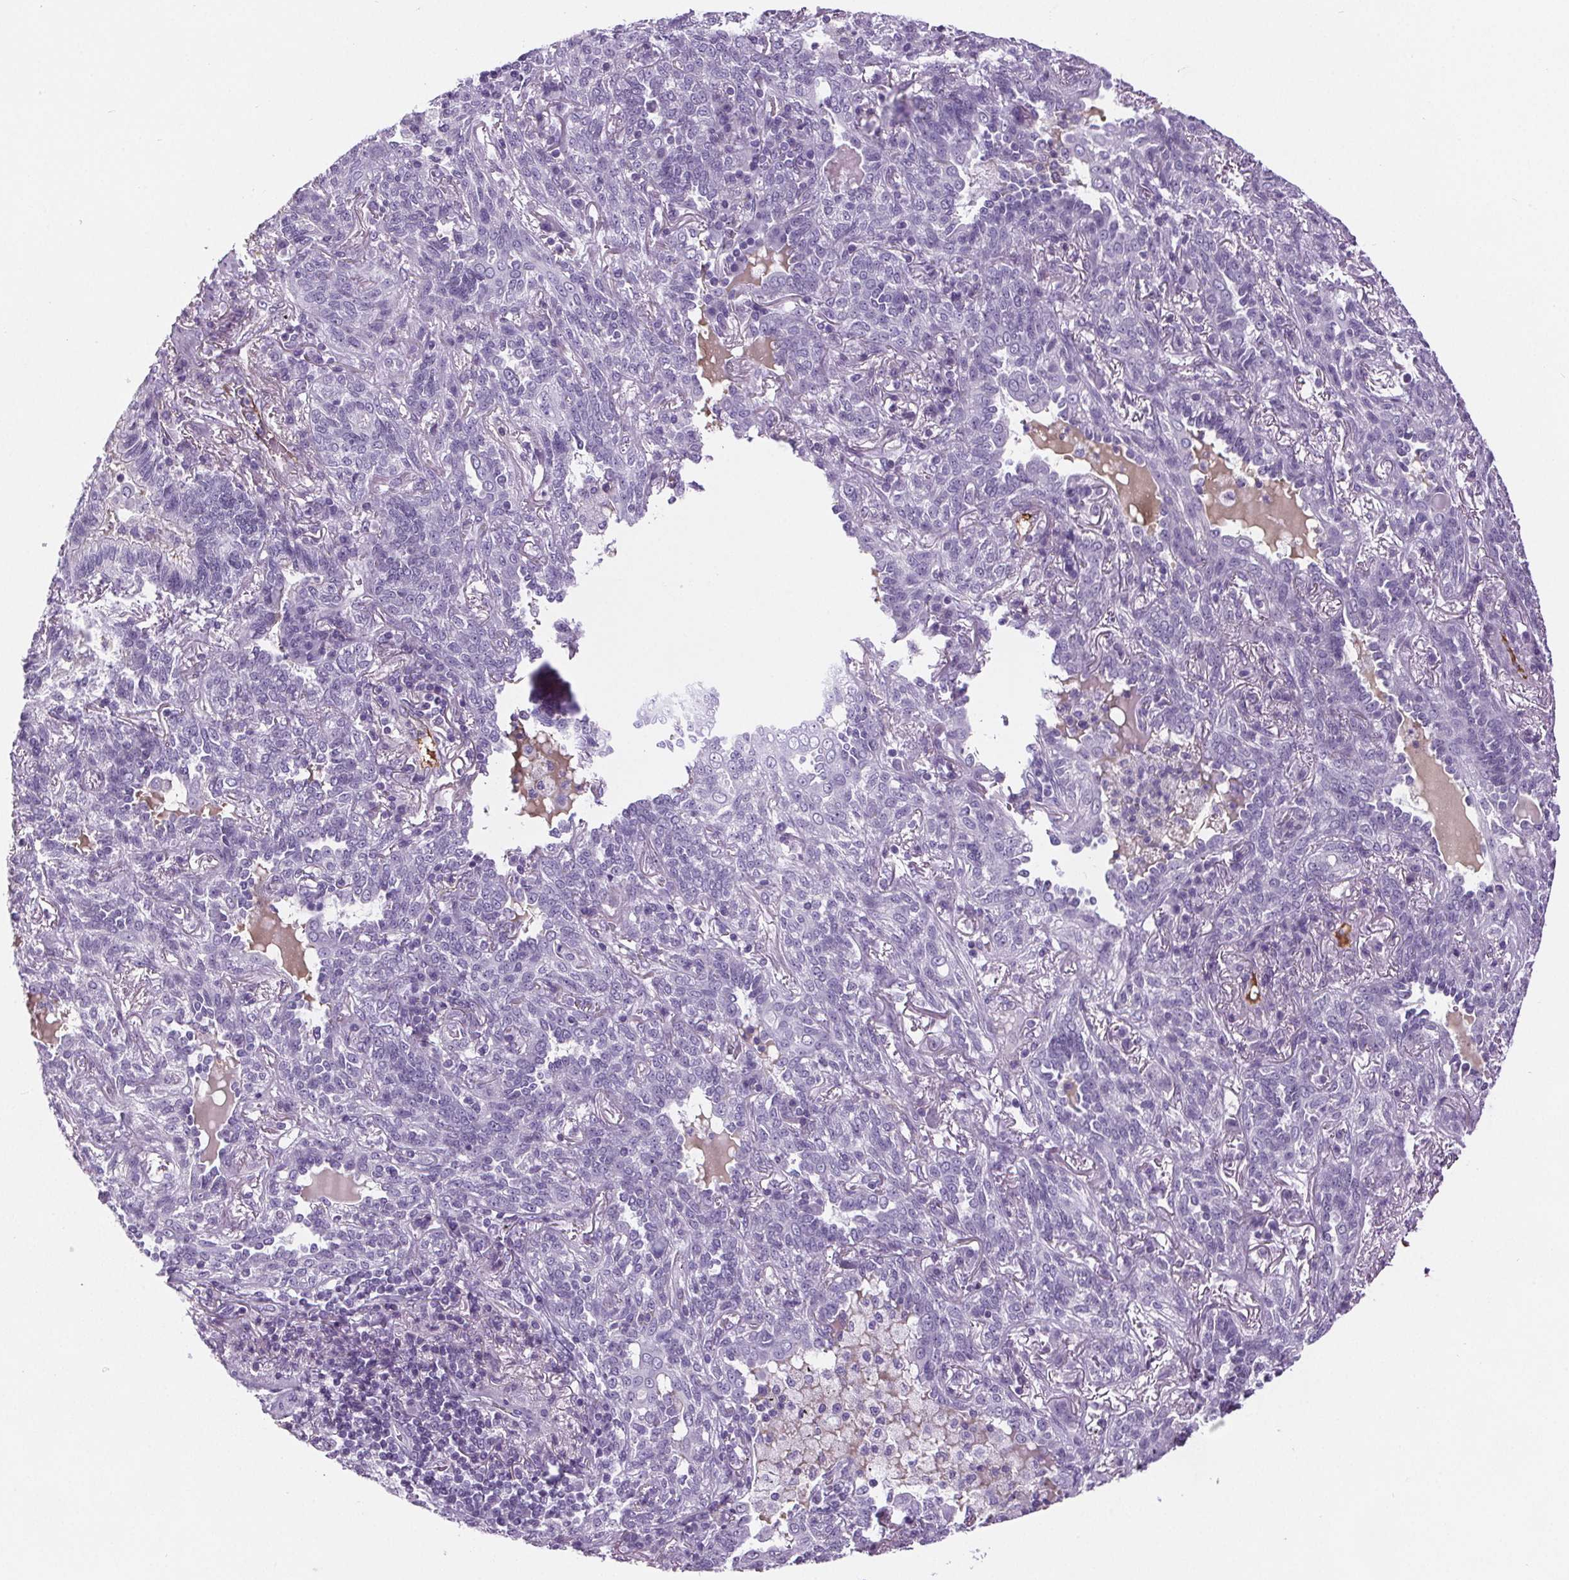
{"staining": {"intensity": "negative", "quantity": "none", "location": "none"}, "tissue": "lung cancer", "cell_type": "Tumor cells", "image_type": "cancer", "snomed": [{"axis": "morphology", "description": "Squamous cell carcinoma, NOS"}, {"axis": "topography", "description": "Lung"}], "caption": "Immunohistochemistry histopathology image of neoplastic tissue: human squamous cell carcinoma (lung) stained with DAB (3,3'-diaminobenzidine) displays no significant protein staining in tumor cells.", "gene": "CD5L", "patient": {"sex": "female", "age": 70}}